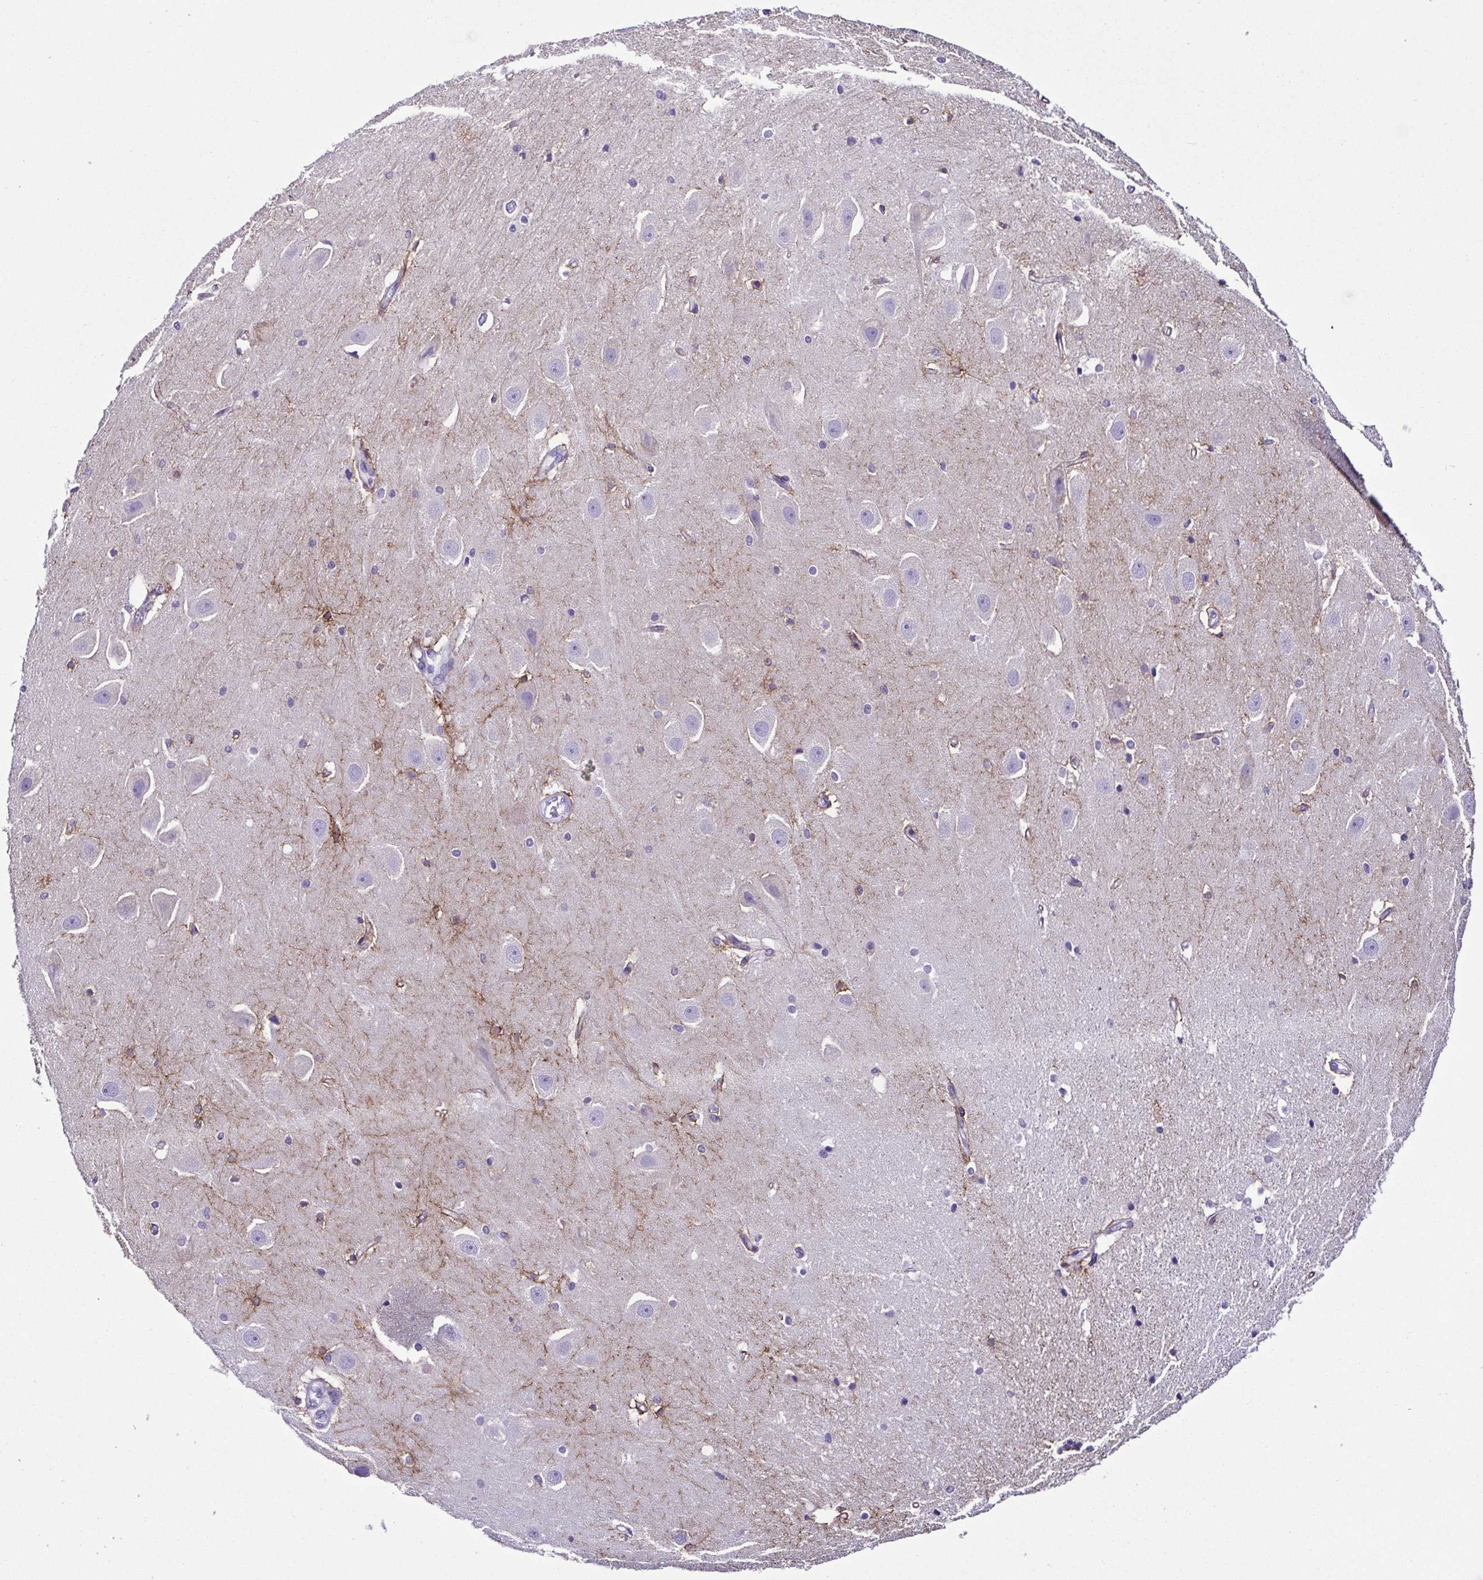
{"staining": {"intensity": "negative", "quantity": "none", "location": "none"}, "tissue": "hippocampus", "cell_type": "Glial cells", "image_type": "normal", "snomed": [{"axis": "morphology", "description": "Normal tissue, NOS"}, {"axis": "topography", "description": "Hippocampus"}], "caption": "IHC of normal human hippocampus reveals no positivity in glial cells.", "gene": "SRL", "patient": {"sex": "male", "age": 63}}